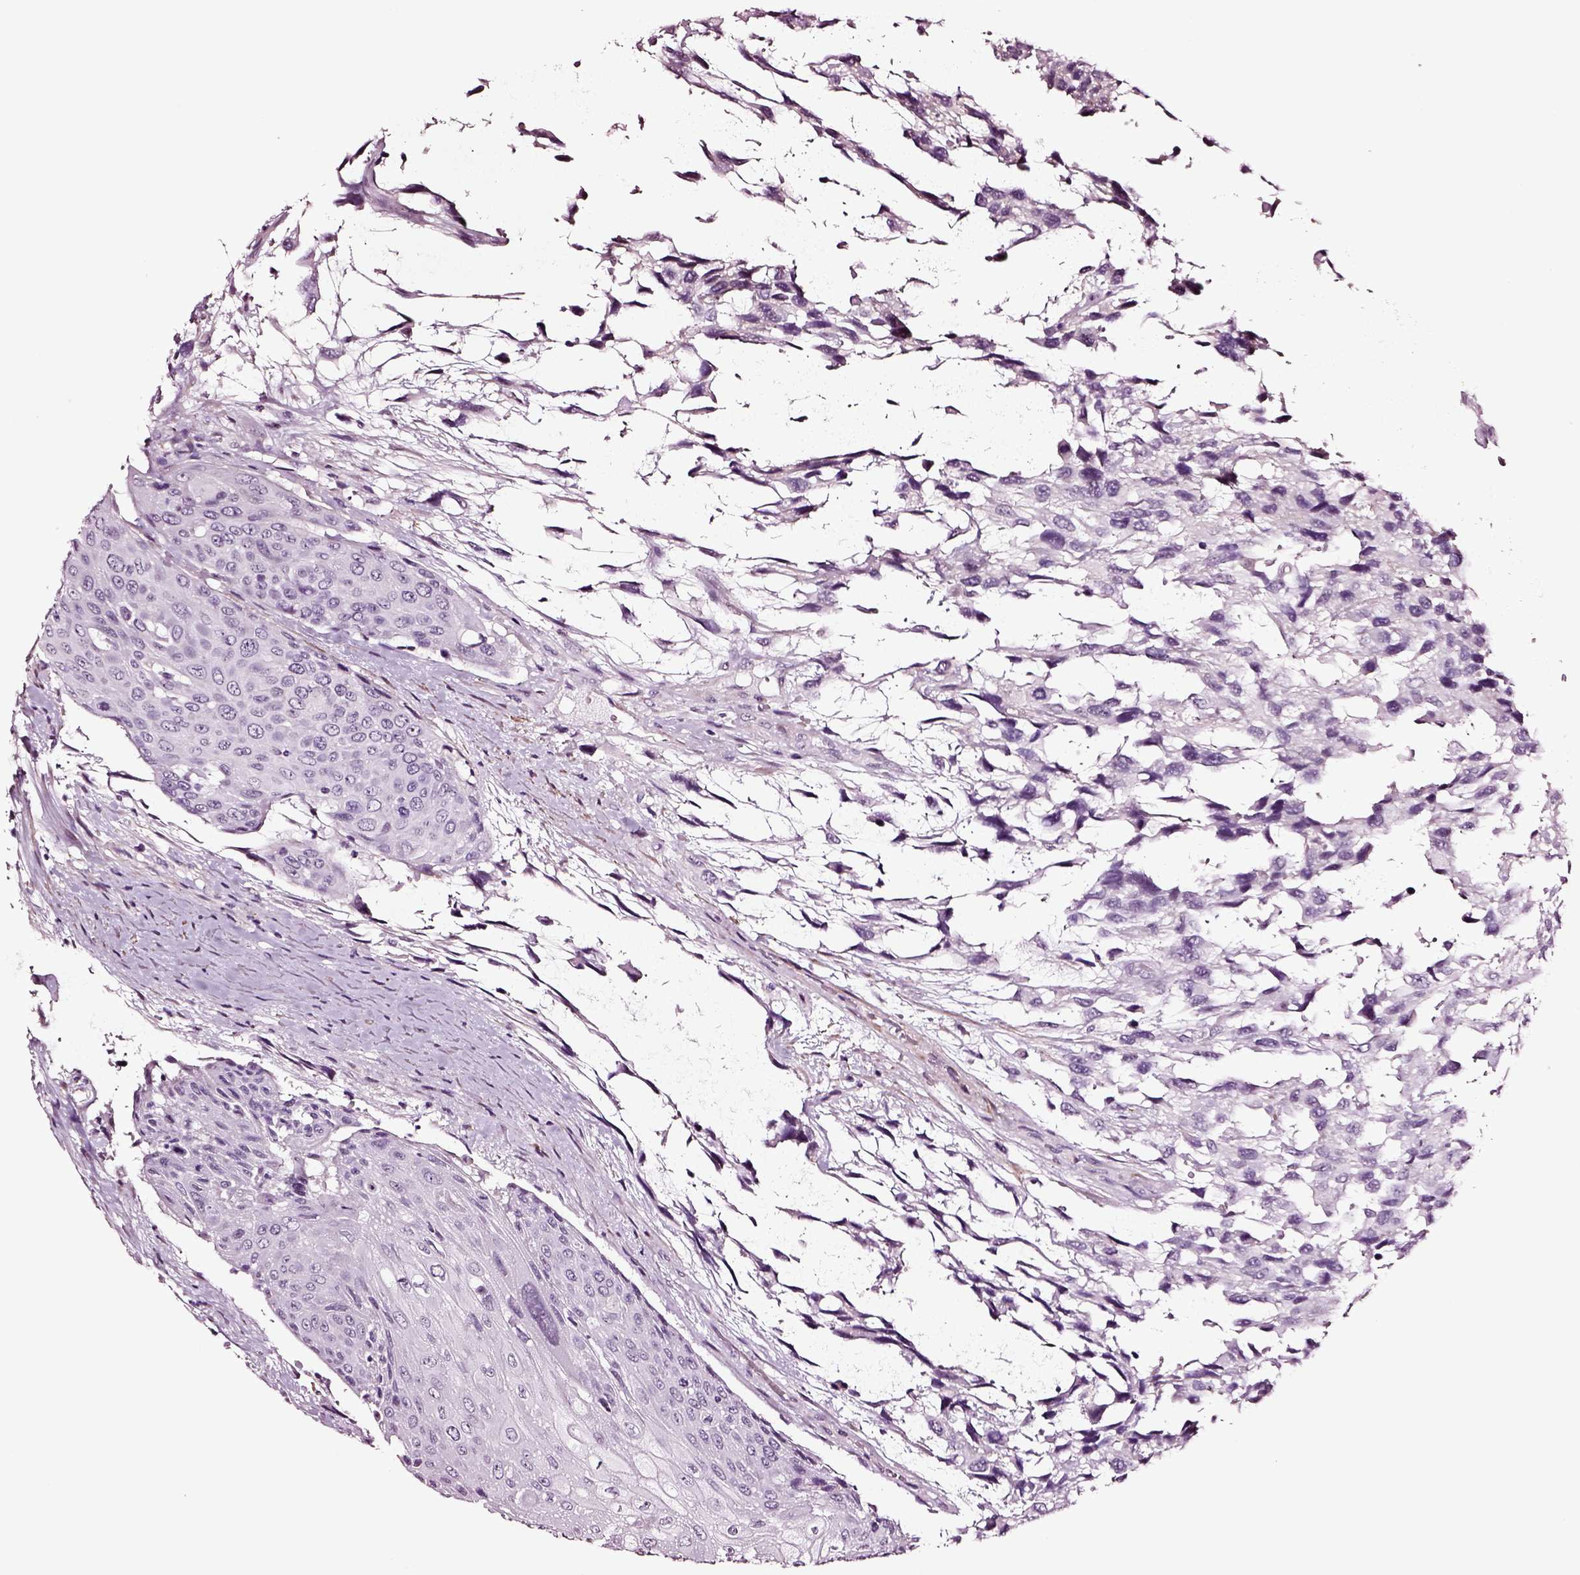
{"staining": {"intensity": "negative", "quantity": "none", "location": "none"}, "tissue": "urothelial cancer", "cell_type": "Tumor cells", "image_type": "cancer", "snomed": [{"axis": "morphology", "description": "Urothelial carcinoma, High grade"}, {"axis": "topography", "description": "Urinary bladder"}], "caption": "Tumor cells are negative for brown protein staining in urothelial cancer. The staining is performed using DAB (3,3'-diaminobenzidine) brown chromogen with nuclei counter-stained in using hematoxylin.", "gene": "SOX10", "patient": {"sex": "female", "age": 70}}